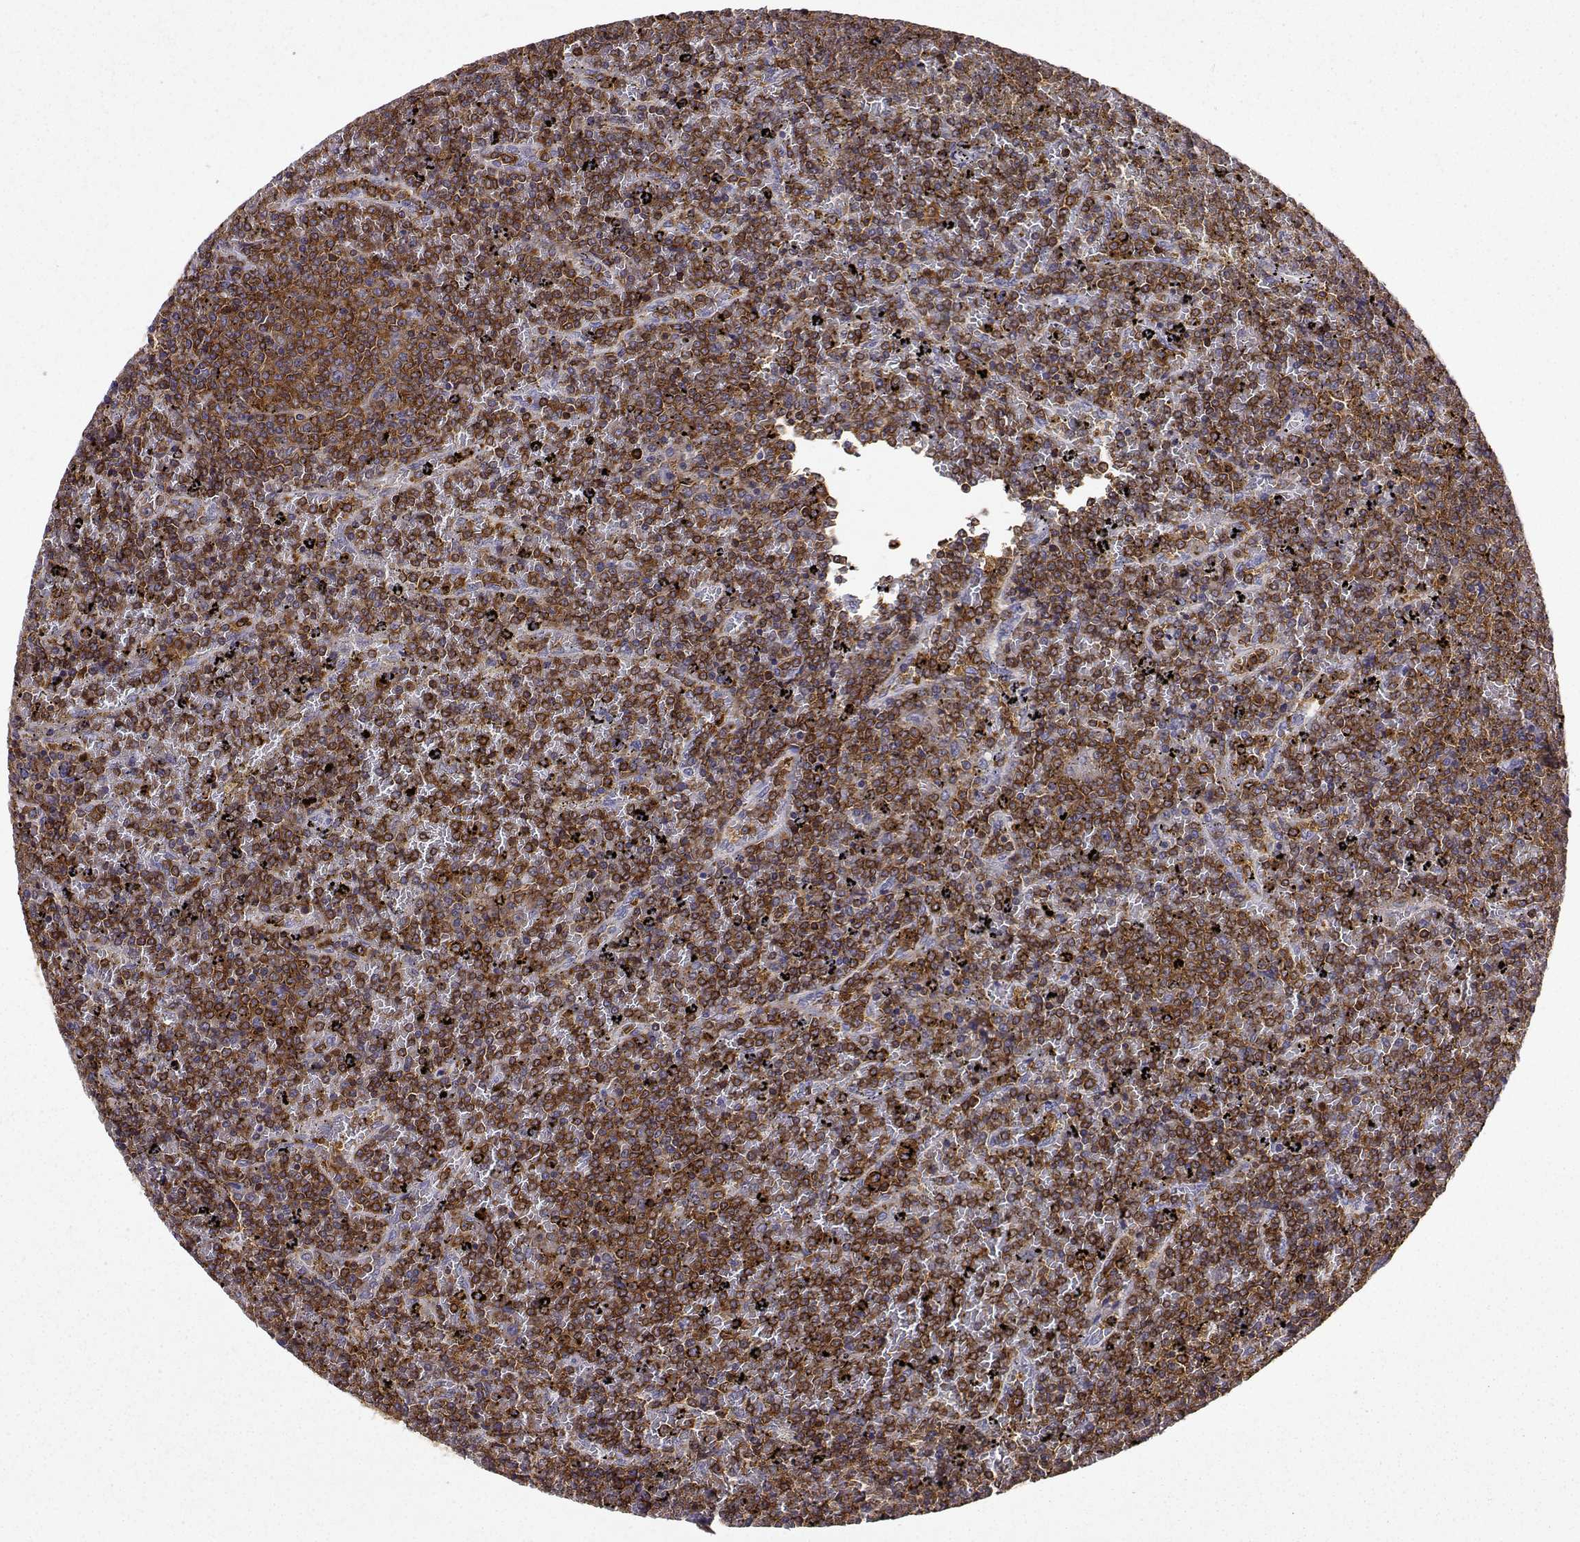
{"staining": {"intensity": "strong", "quantity": ">75%", "location": "cytoplasmic/membranous"}, "tissue": "lymphoma", "cell_type": "Tumor cells", "image_type": "cancer", "snomed": [{"axis": "morphology", "description": "Malignant lymphoma, non-Hodgkin's type, Low grade"}, {"axis": "topography", "description": "Spleen"}], "caption": "Lymphoma stained with DAB immunohistochemistry demonstrates high levels of strong cytoplasmic/membranous staining in about >75% of tumor cells.", "gene": "DOCK10", "patient": {"sex": "female", "age": 77}}